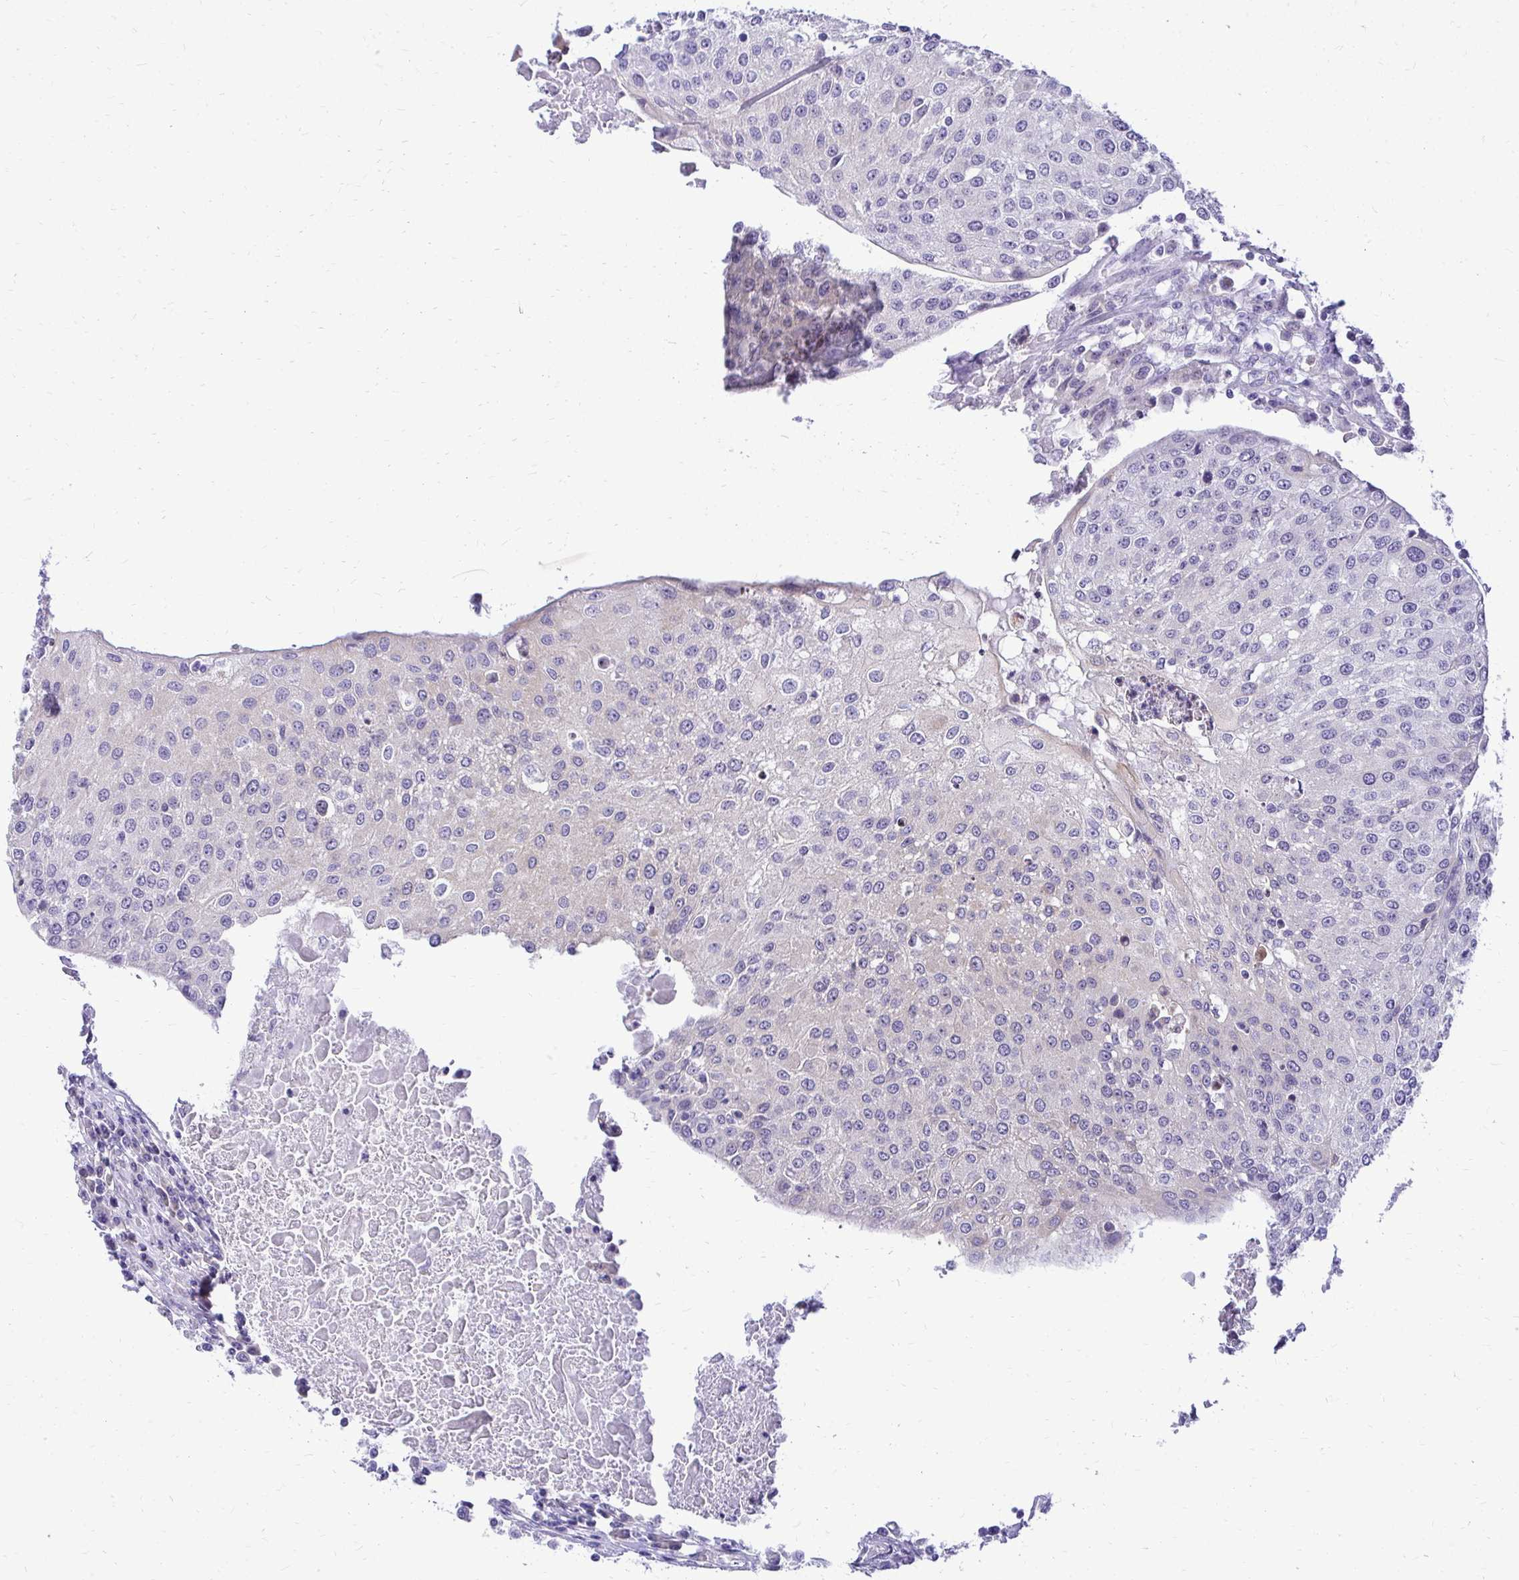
{"staining": {"intensity": "negative", "quantity": "none", "location": "none"}, "tissue": "urothelial cancer", "cell_type": "Tumor cells", "image_type": "cancer", "snomed": [{"axis": "morphology", "description": "Urothelial carcinoma, High grade"}, {"axis": "topography", "description": "Urinary bladder"}], "caption": "Human urothelial carcinoma (high-grade) stained for a protein using IHC displays no positivity in tumor cells.", "gene": "NIFK", "patient": {"sex": "female", "age": 85}}